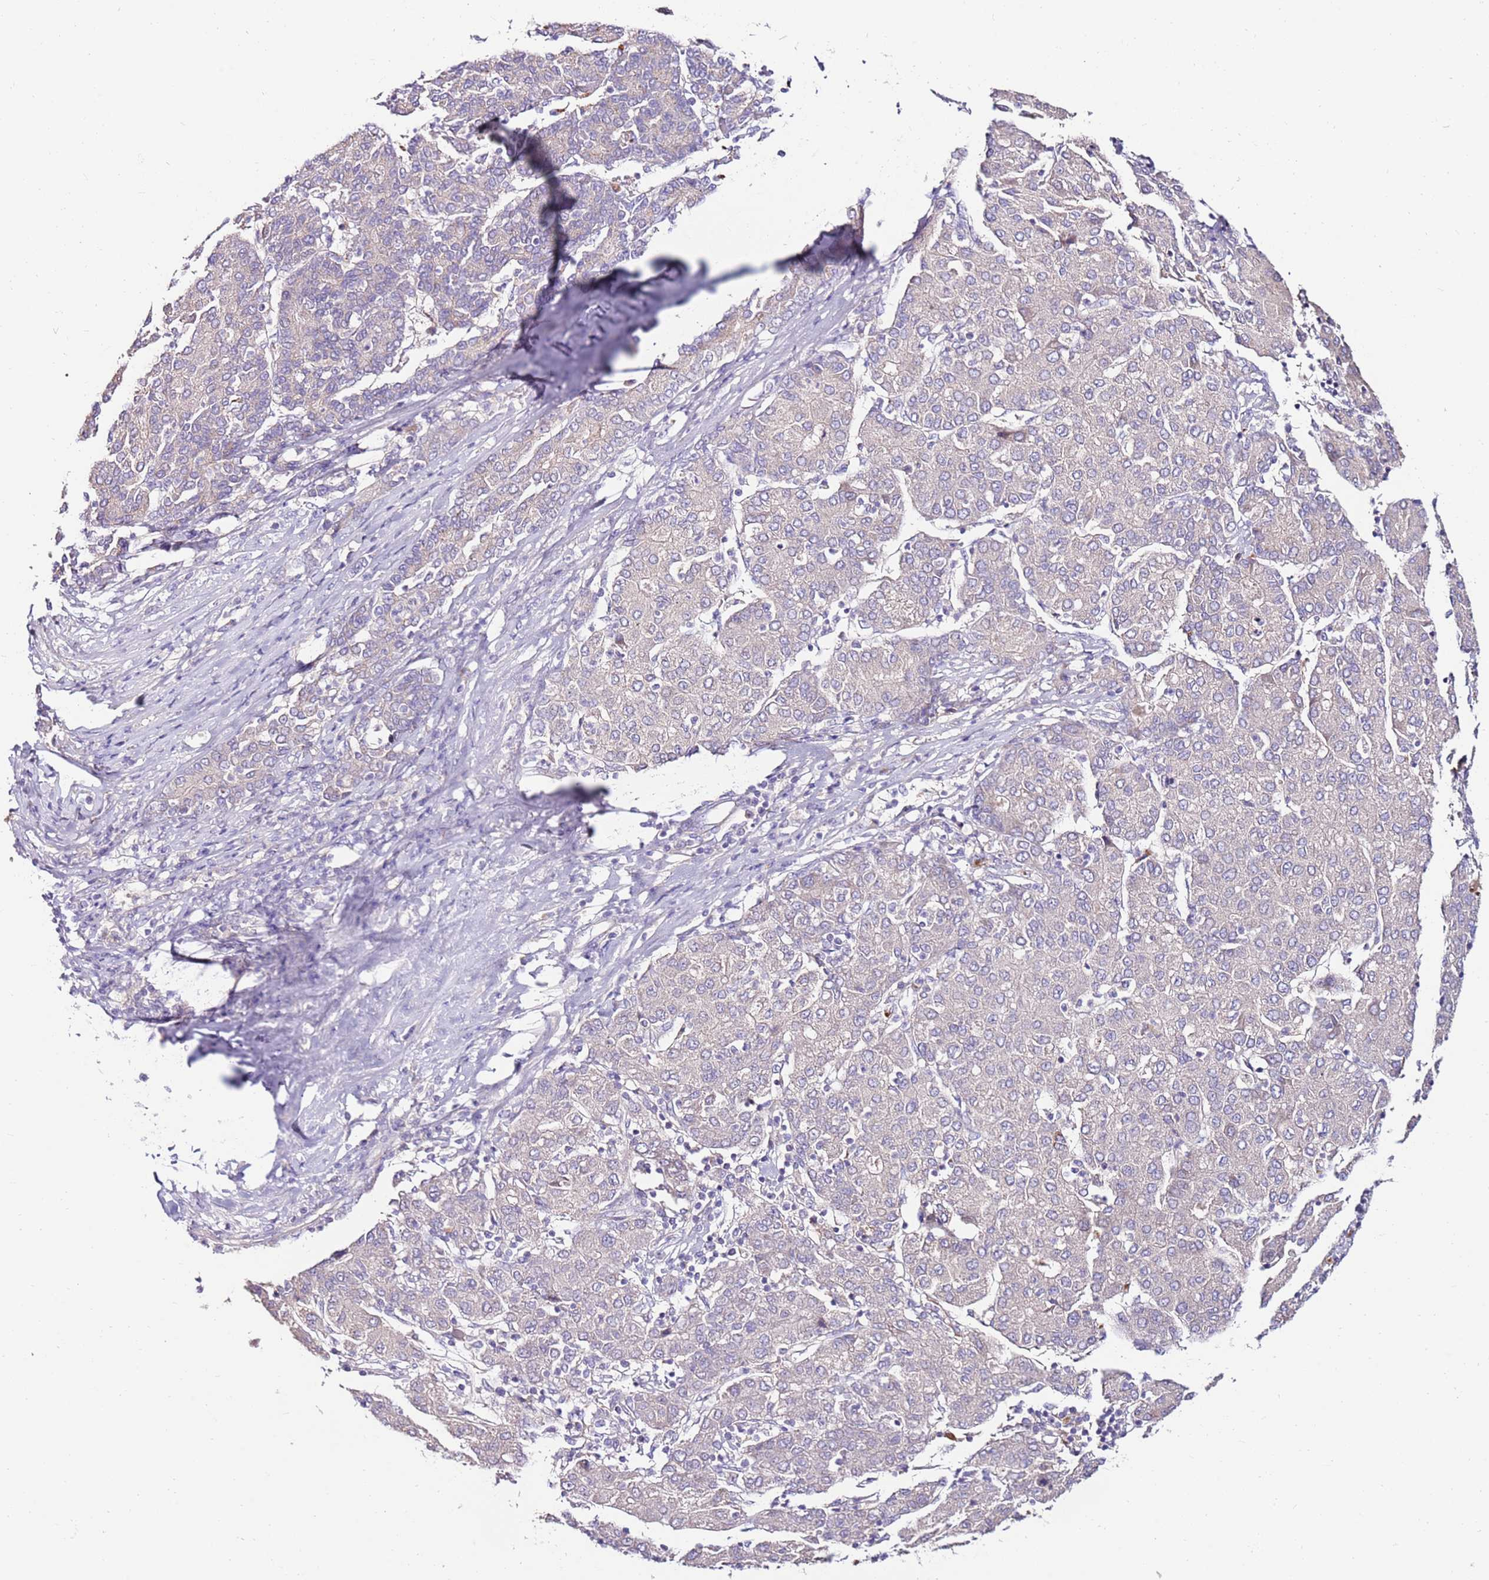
{"staining": {"intensity": "negative", "quantity": "none", "location": "none"}, "tissue": "liver cancer", "cell_type": "Tumor cells", "image_type": "cancer", "snomed": [{"axis": "morphology", "description": "Carcinoma, Hepatocellular, NOS"}, {"axis": "topography", "description": "Liver"}], "caption": "A photomicrograph of human liver hepatocellular carcinoma is negative for staining in tumor cells.", "gene": "SLC44A4", "patient": {"sex": "male", "age": 65}}